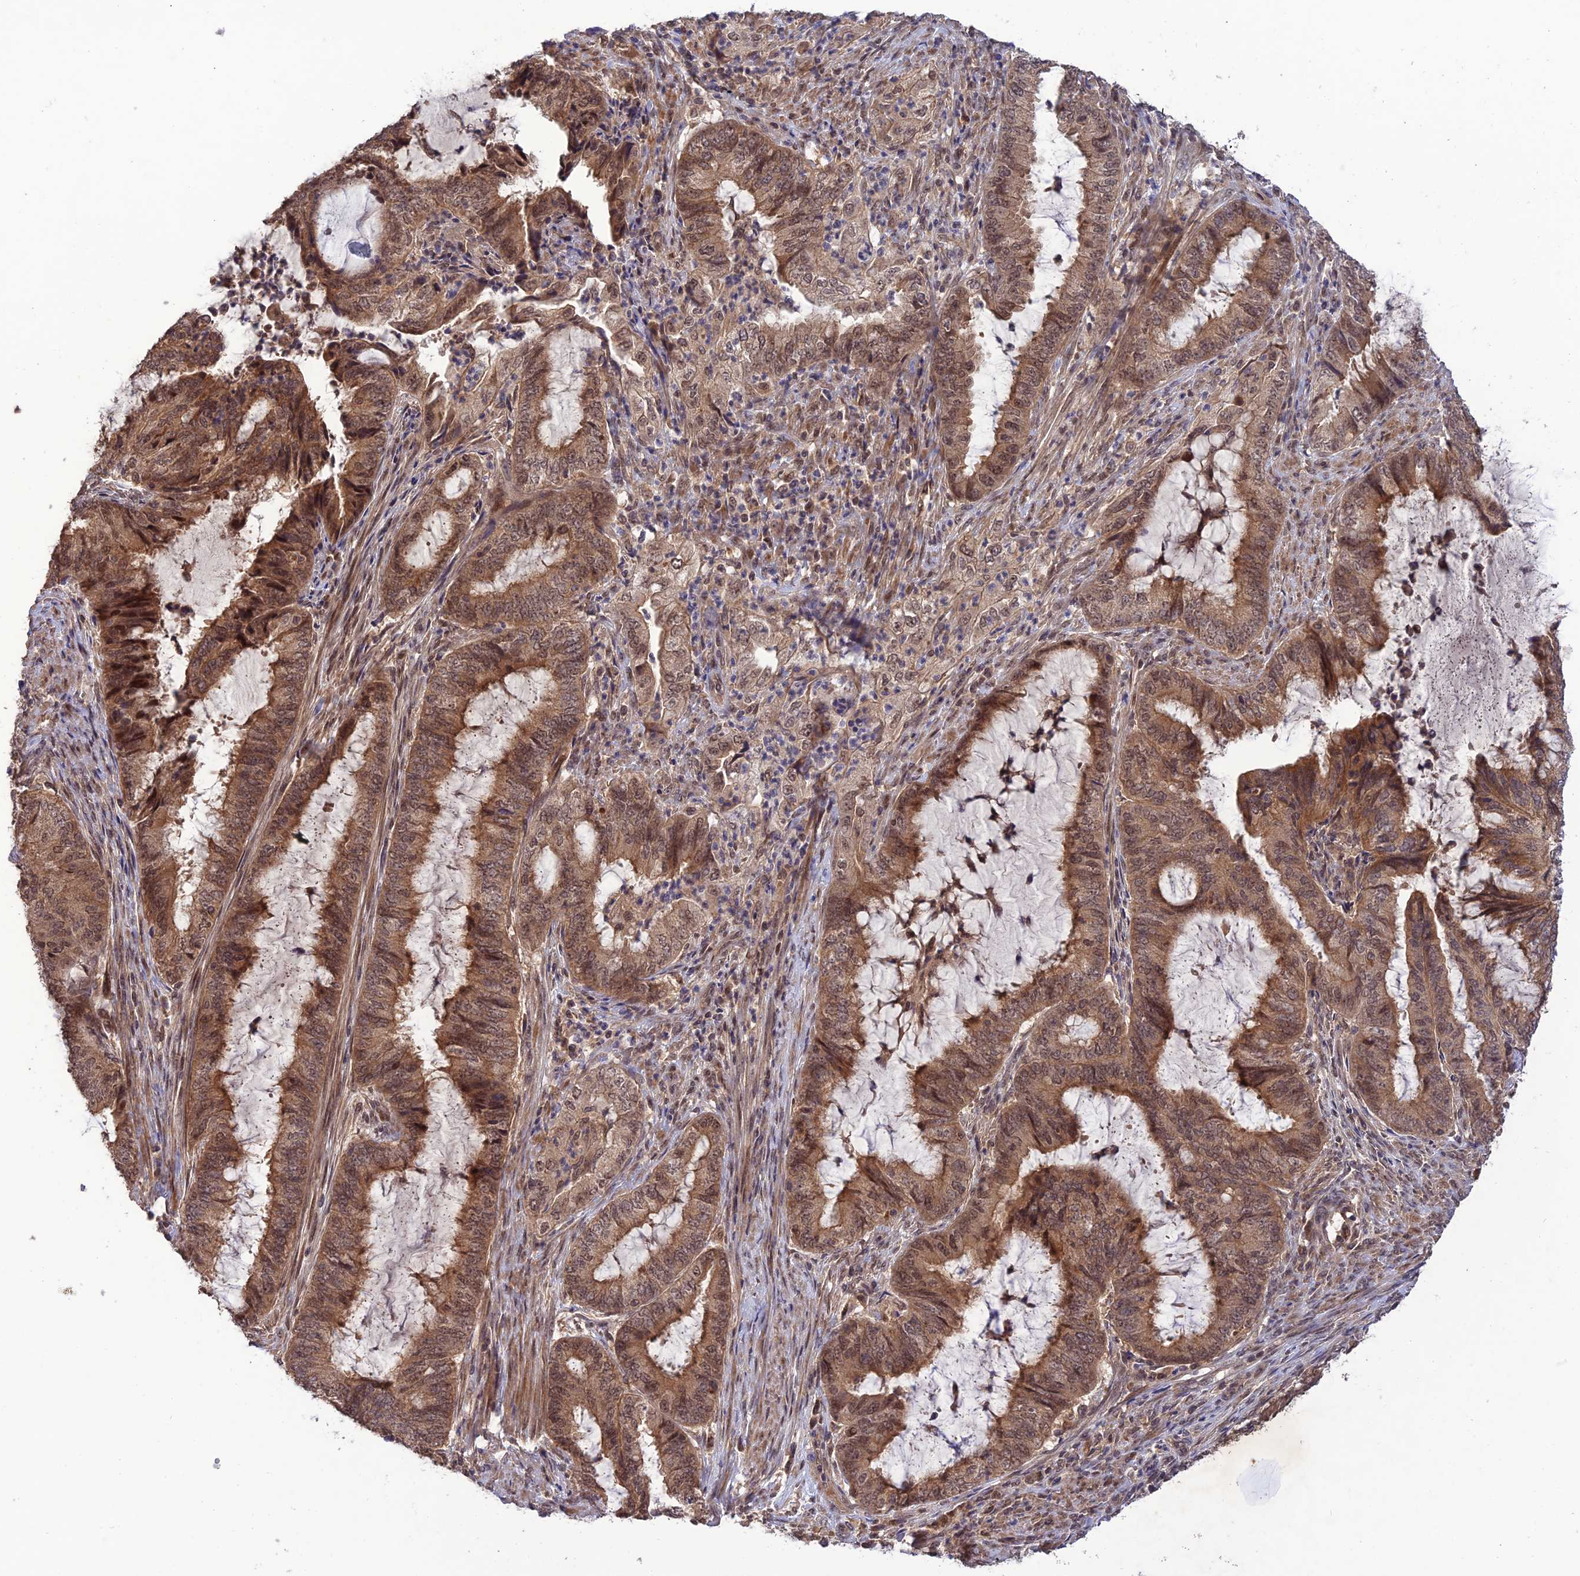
{"staining": {"intensity": "moderate", "quantity": ">75%", "location": "cytoplasmic/membranous,nuclear"}, "tissue": "endometrial cancer", "cell_type": "Tumor cells", "image_type": "cancer", "snomed": [{"axis": "morphology", "description": "Adenocarcinoma, NOS"}, {"axis": "topography", "description": "Endometrium"}], "caption": "This image reveals IHC staining of human adenocarcinoma (endometrial), with medium moderate cytoplasmic/membranous and nuclear positivity in about >75% of tumor cells.", "gene": "REV1", "patient": {"sex": "female", "age": 51}}